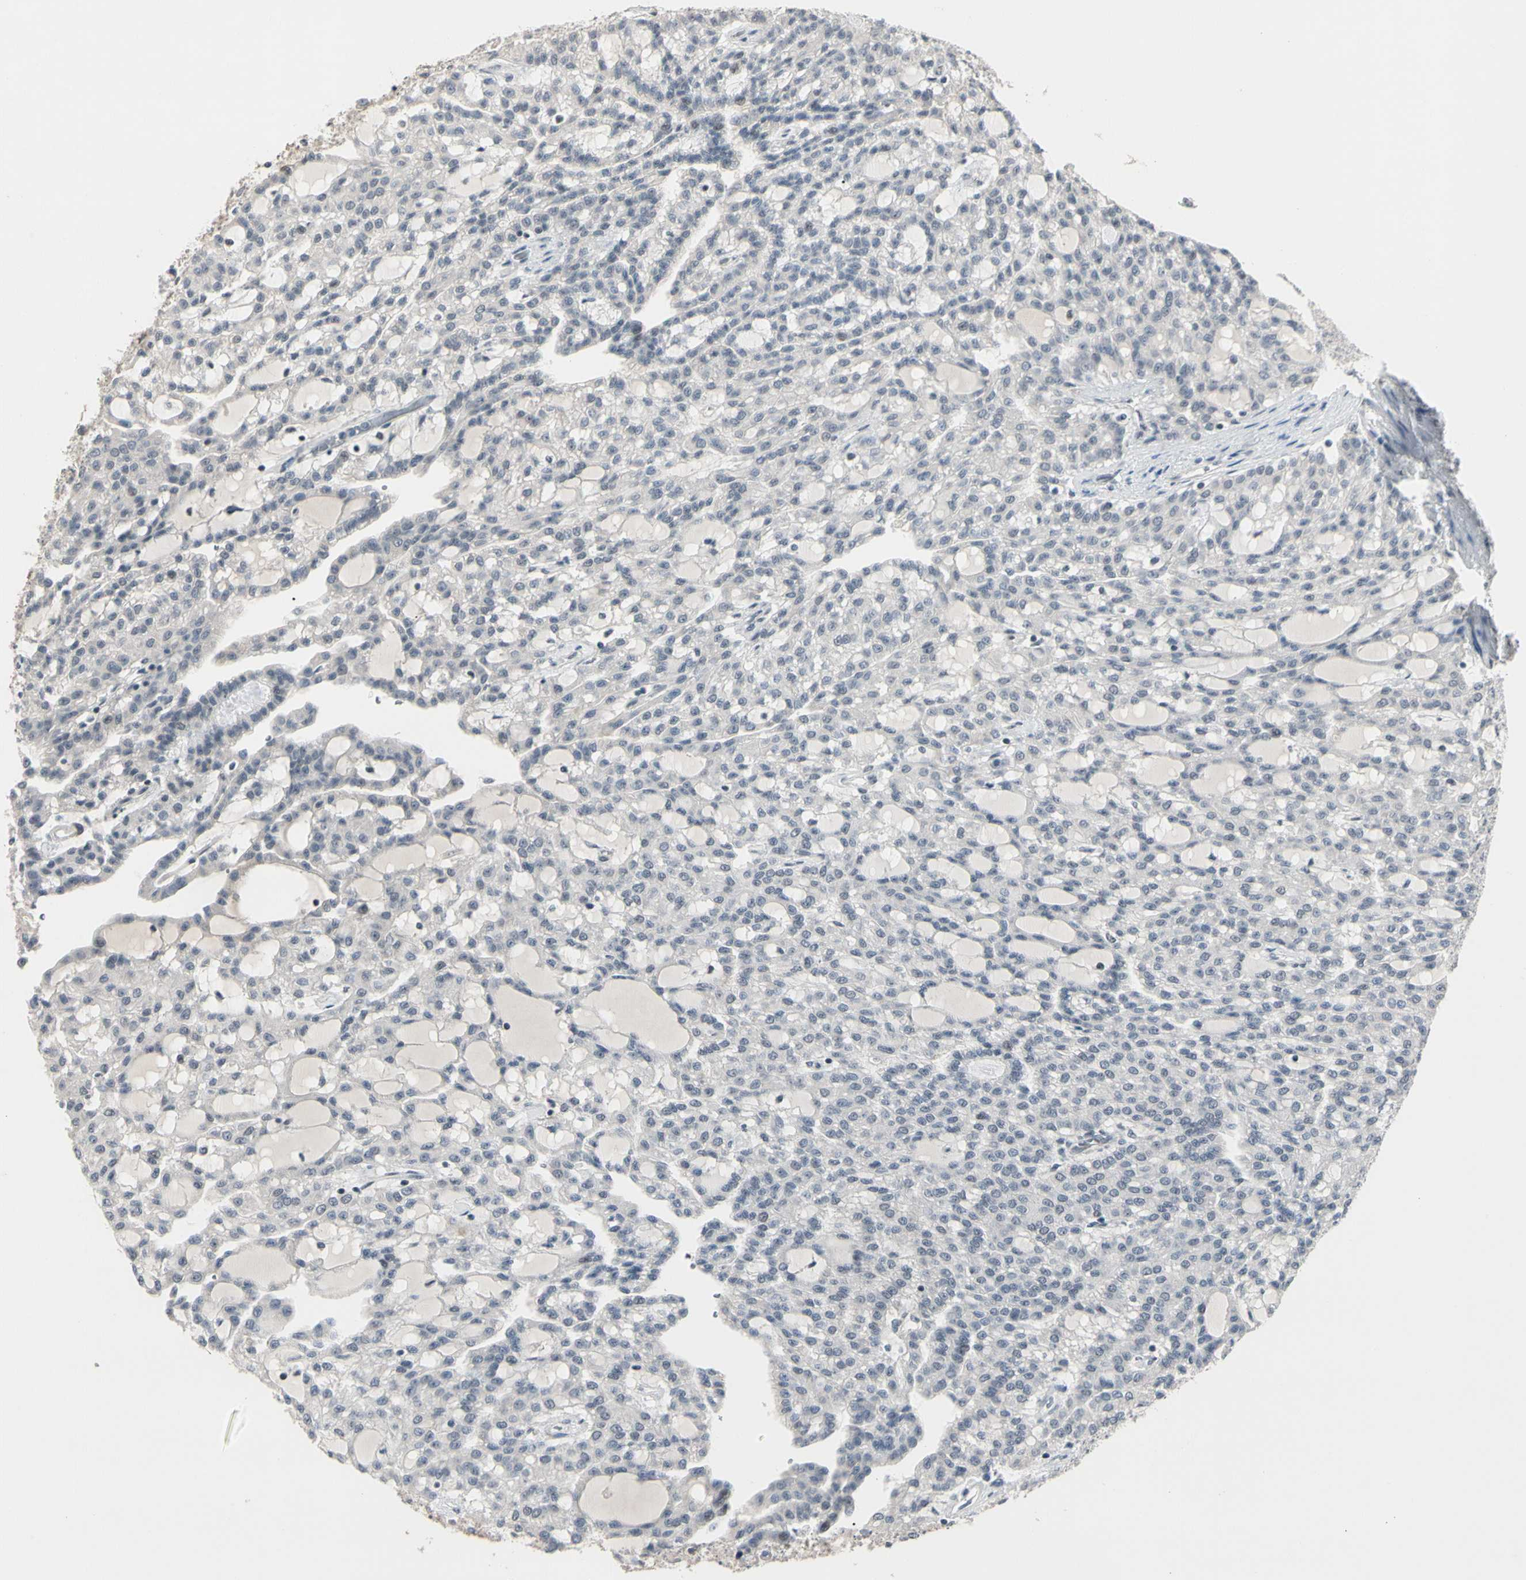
{"staining": {"intensity": "negative", "quantity": "none", "location": "none"}, "tissue": "renal cancer", "cell_type": "Tumor cells", "image_type": "cancer", "snomed": [{"axis": "morphology", "description": "Adenocarcinoma, NOS"}, {"axis": "topography", "description": "Kidney"}], "caption": "The image shows no staining of tumor cells in adenocarcinoma (renal).", "gene": "GREM1", "patient": {"sex": "male", "age": 63}}